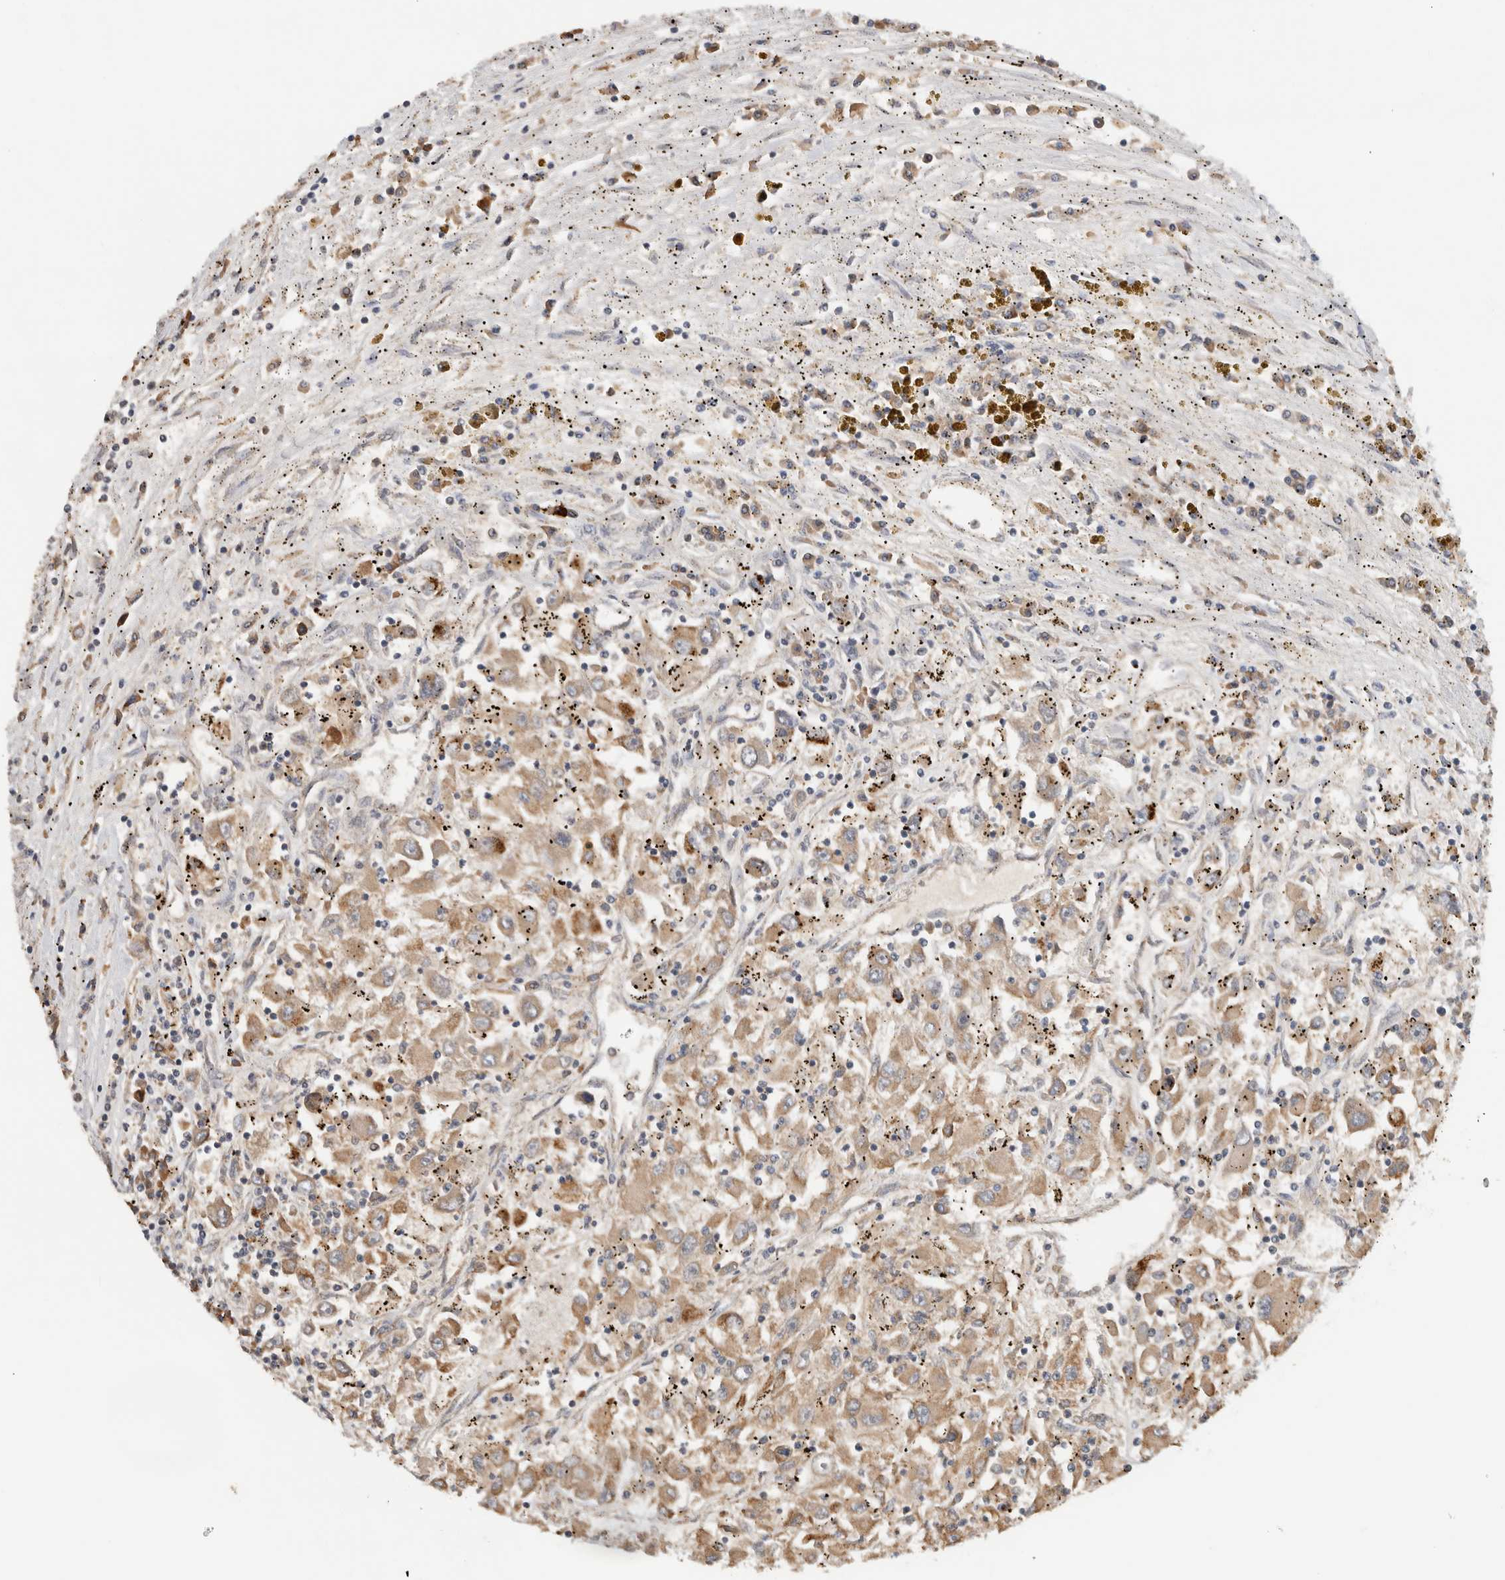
{"staining": {"intensity": "moderate", "quantity": ">75%", "location": "cytoplasmic/membranous"}, "tissue": "renal cancer", "cell_type": "Tumor cells", "image_type": "cancer", "snomed": [{"axis": "morphology", "description": "Adenocarcinoma, NOS"}, {"axis": "topography", "description": "Kidney"}], "caption": "A photomicrograph of human adenocarcinoma (renal) stained for a protein exhibits moderate cytoplasmic/membranous brown staining in tumor cells.", "gene": "AMPD1", "patient": {"sex": "female", "age": 52}}